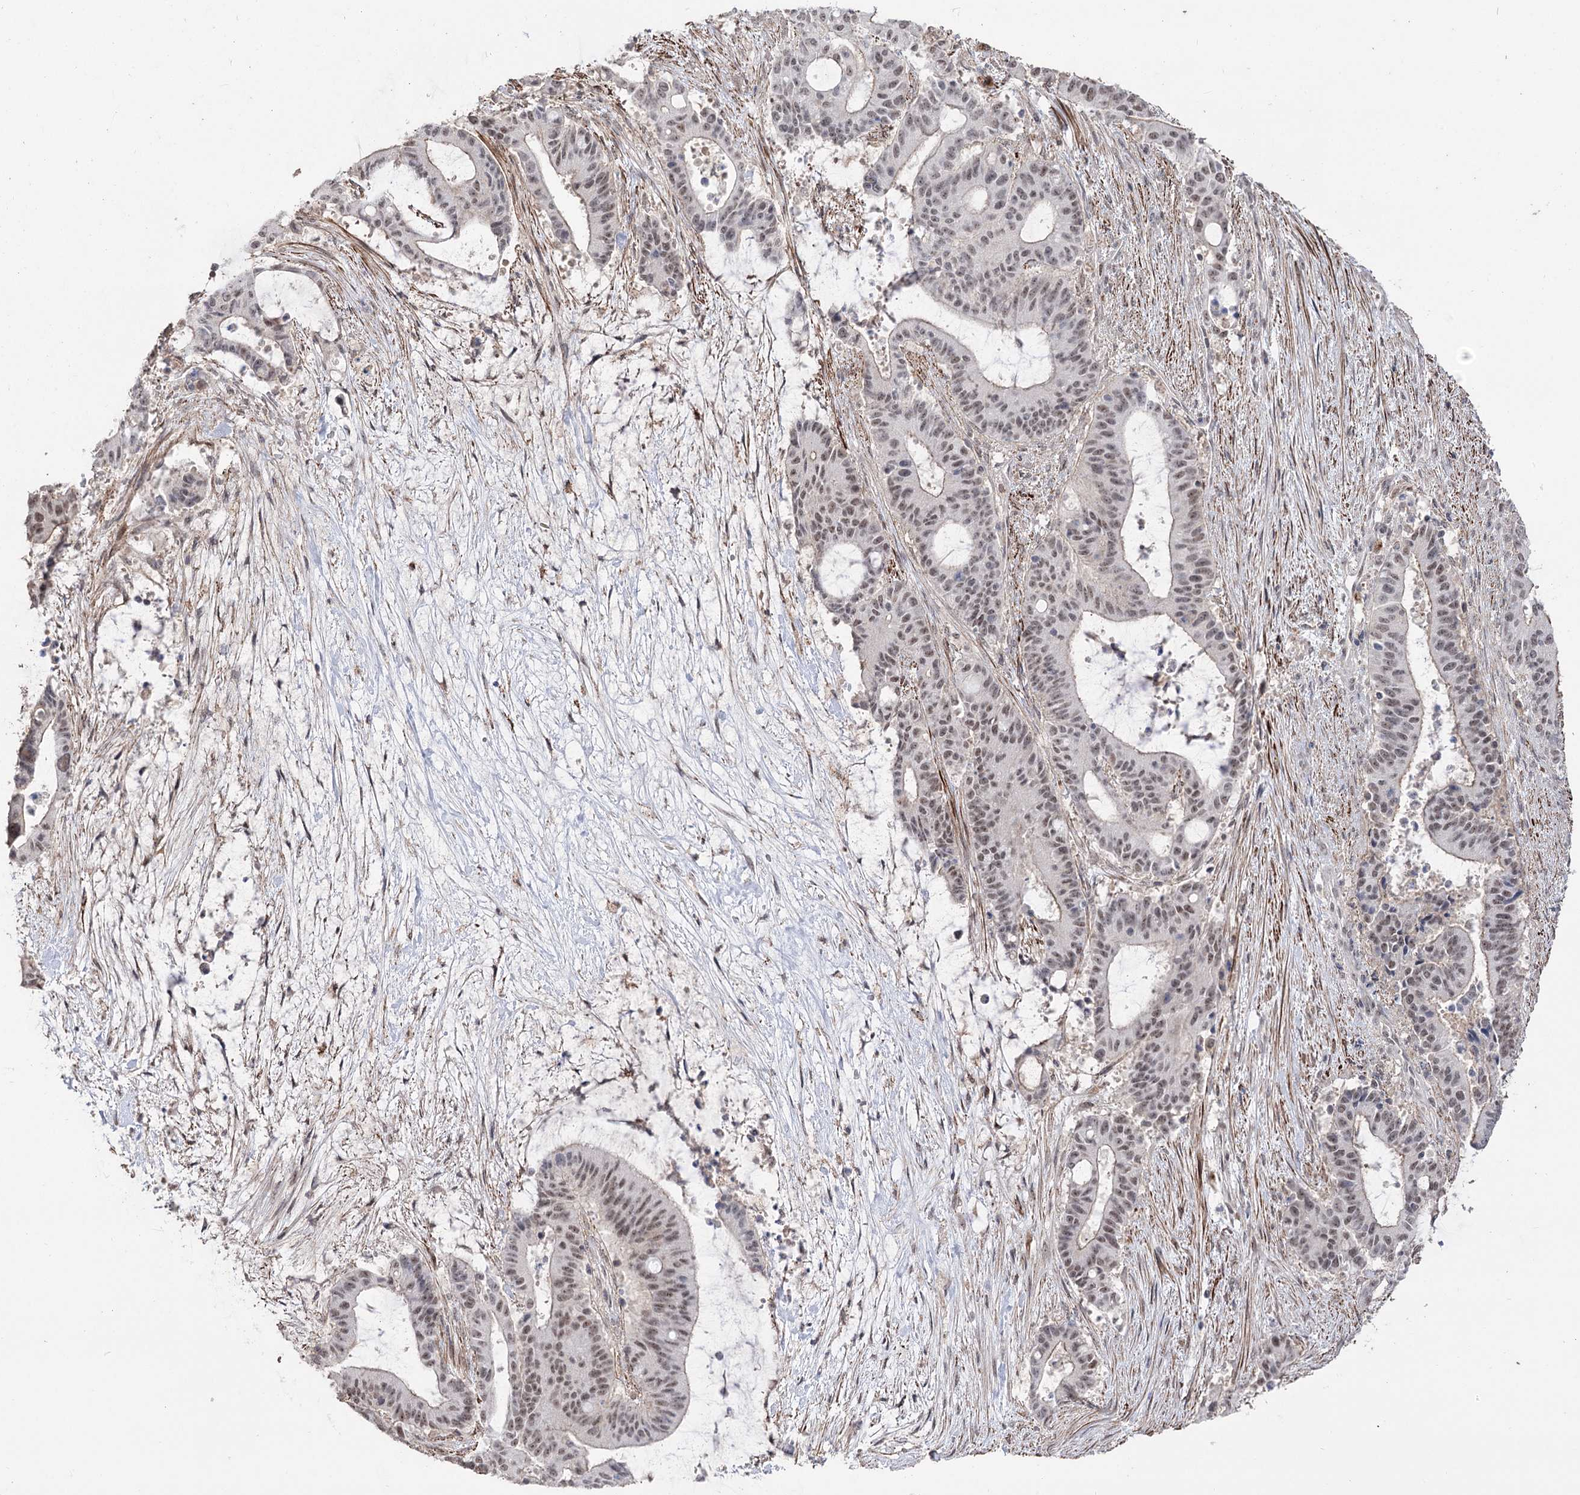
{"staining": {"intensity": "weak", "quantity": "25%-75%", "location": "nuclear"}, "tissue": "liver cancer", "cell_type": "Tumor cells", "image_type": "cancer", "snomed": [{"axis": "morphology", "description": "Normal tissue, NOS"}, {"axis": "morphology", "description": "Cholangiocarcinoma"}, {"axis": "topography", "description": "Liver"}, {"axis": "topography", "description": "Peripheral nerve tissue"}], "caption": "Liver cancer (cholangiocarcinoma) stained with a brown dye displays weak nuclear positive expression in approximately 25%-75% of tumor cells.", "gene": "ZSCAN23", "patient": {"sex": "female", "age": 73}}